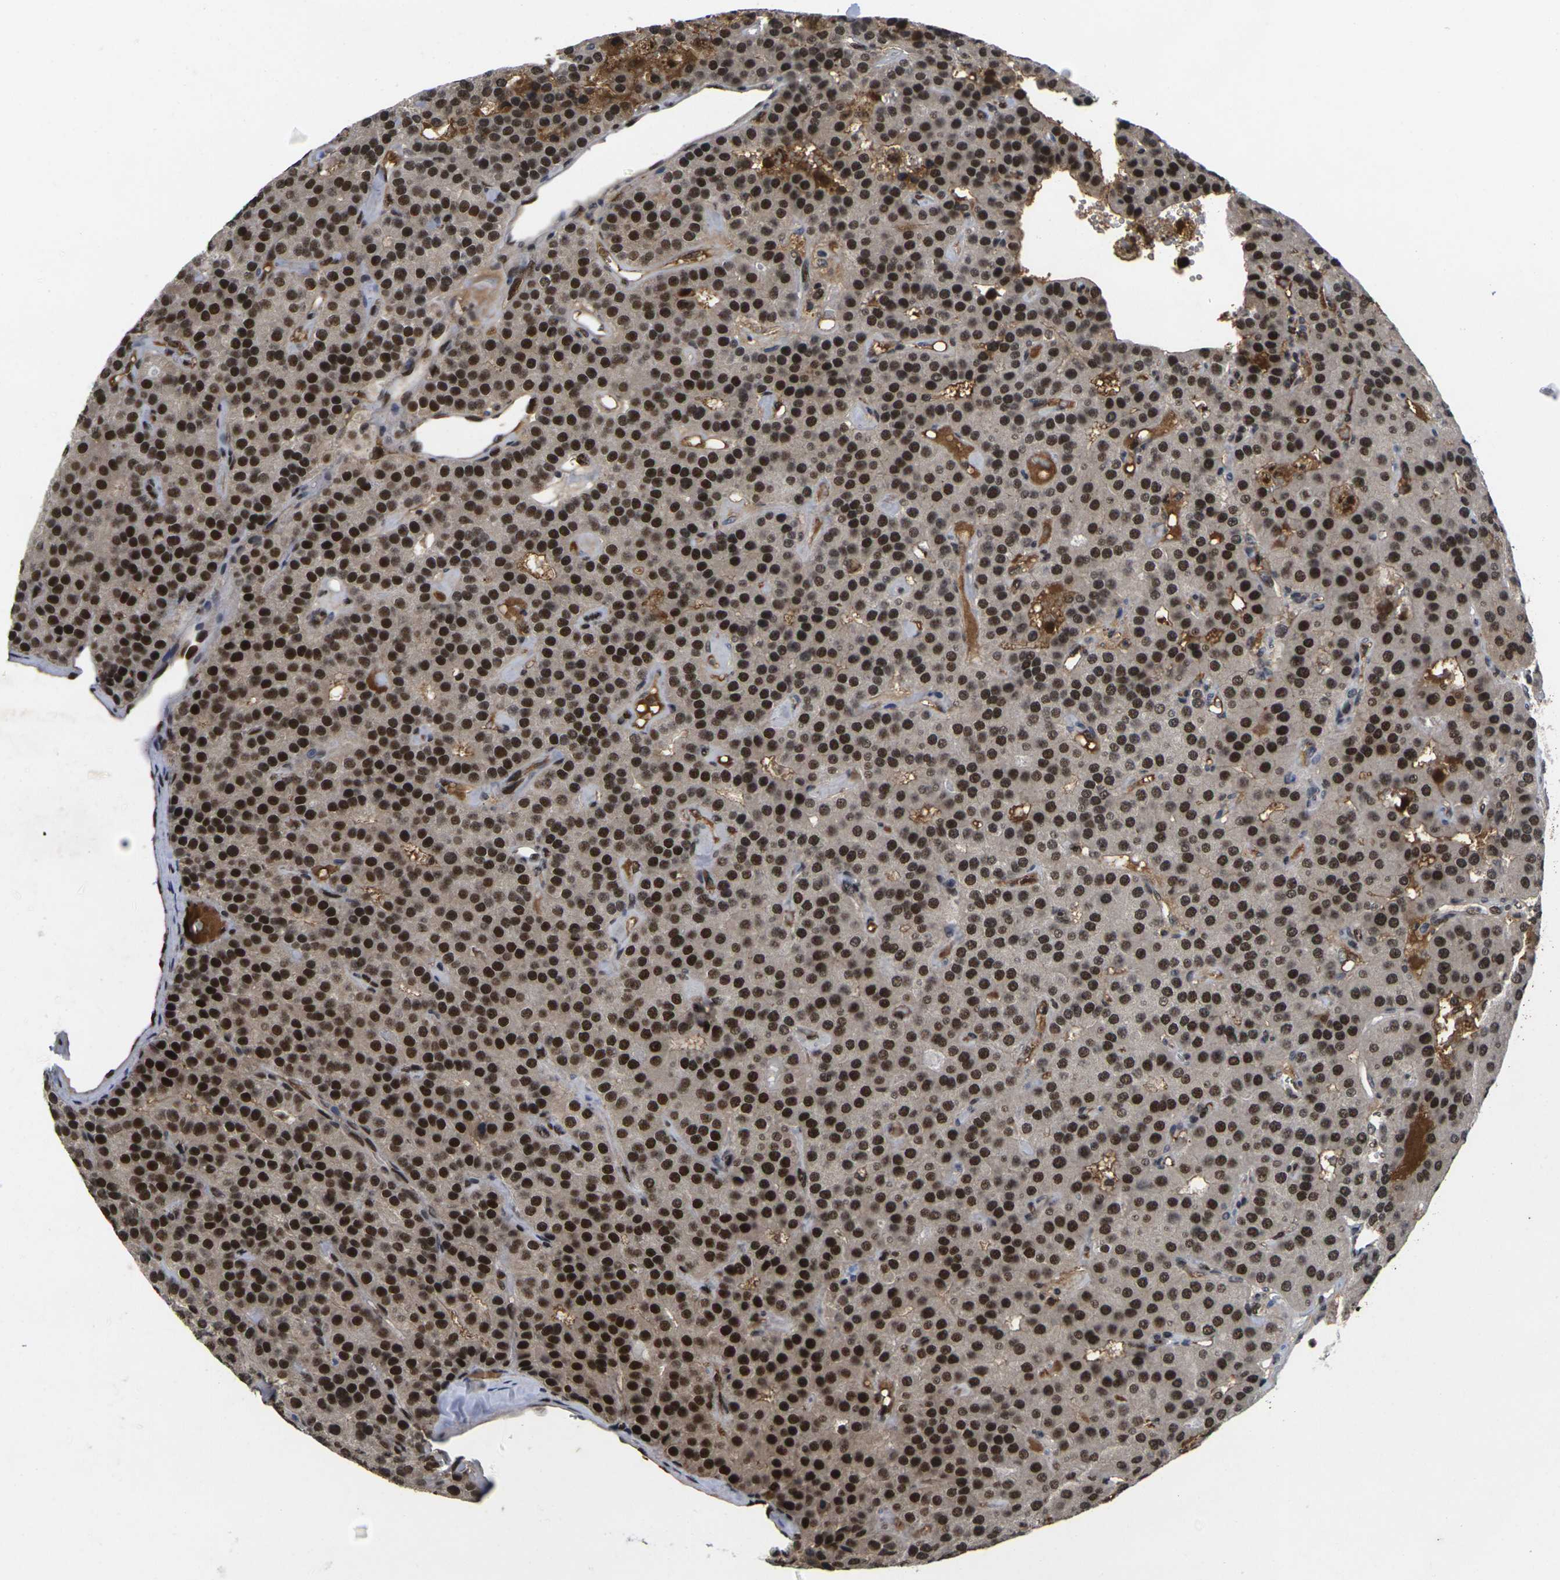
{"staining": {"intensity": "strong", "quantity": "25%-75%", "location": "nuclear"}, "tissue": "parathyroid gland", "cell_type": "Glandular cells", "image_type": "normal", "snomed": [{"axis": "morphology", "description": "Normal tissue, NOS"}, {"axis": "morphology", "description": "Adenoma, NOS"}, {"axis": "topography", "description": "Parathyroid gland"}], "caption": "Glandular cells display high levels of strong nuclear staining in about 25%-75% of cells in normal human parathyroid gland. (DAB IHC with brightfield microscopy, high magnification).", "gene": "GTF2E1", "patient": {"sex": "female", "age": 86}}